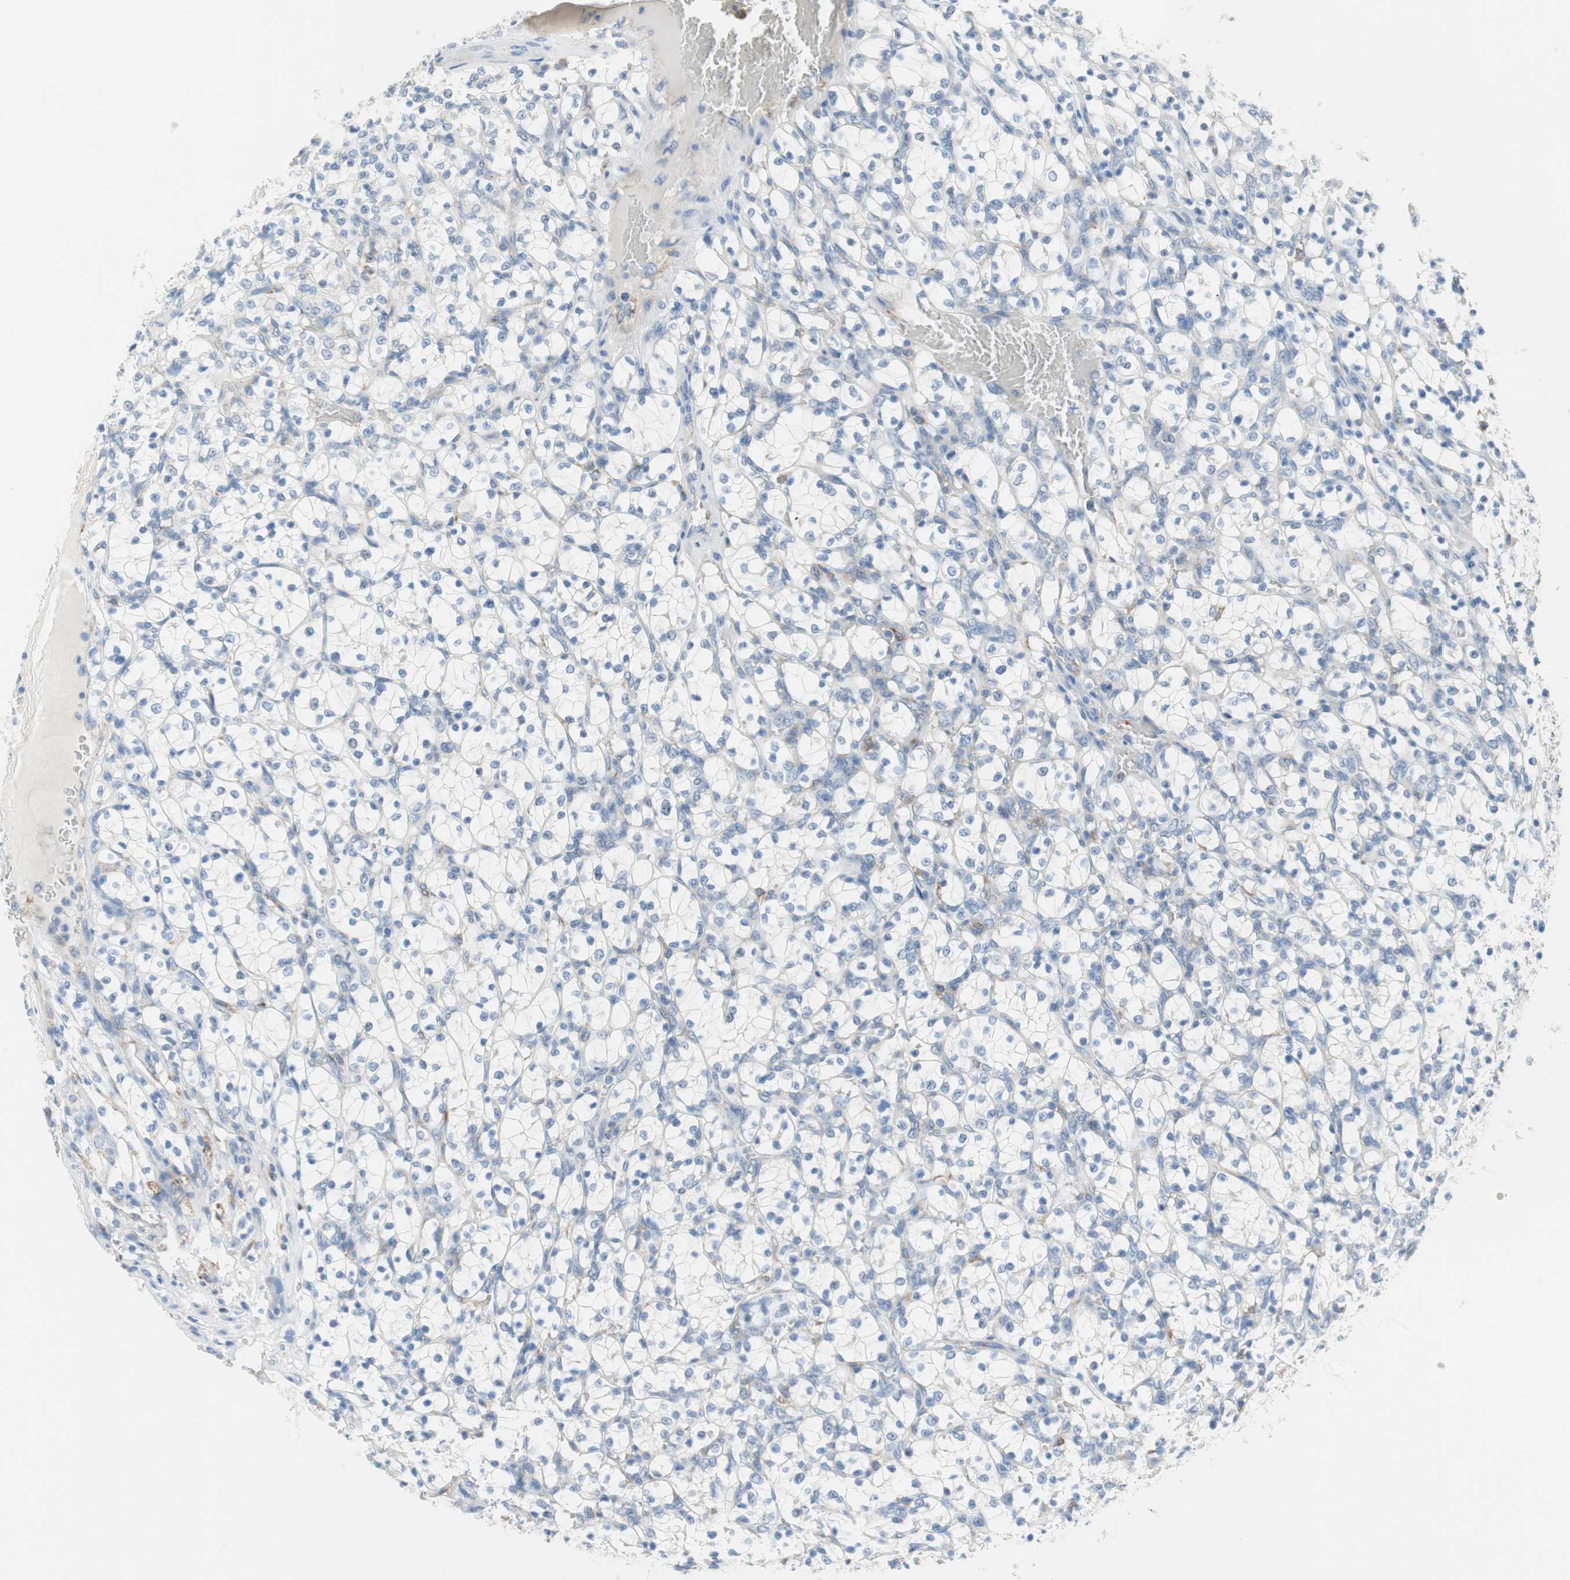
{"staining": {"intensity": "negative", "quantity": "none", "location": "none"}, "tissue": "renal cancer", "cell_type": "Tumor cells", "image_type": "cancer", "snomed": [{"axis": "morphology", "description": "Adenocarcinoma, NOS"}, {"axis": "topography", "description": "Kidney"}], "caption": "IHC of renal cancer (adenocarcinoma) displays no staining in tumor cells.", "gene": "GLUL", "patient": {"sex": "female", "age": 69}}